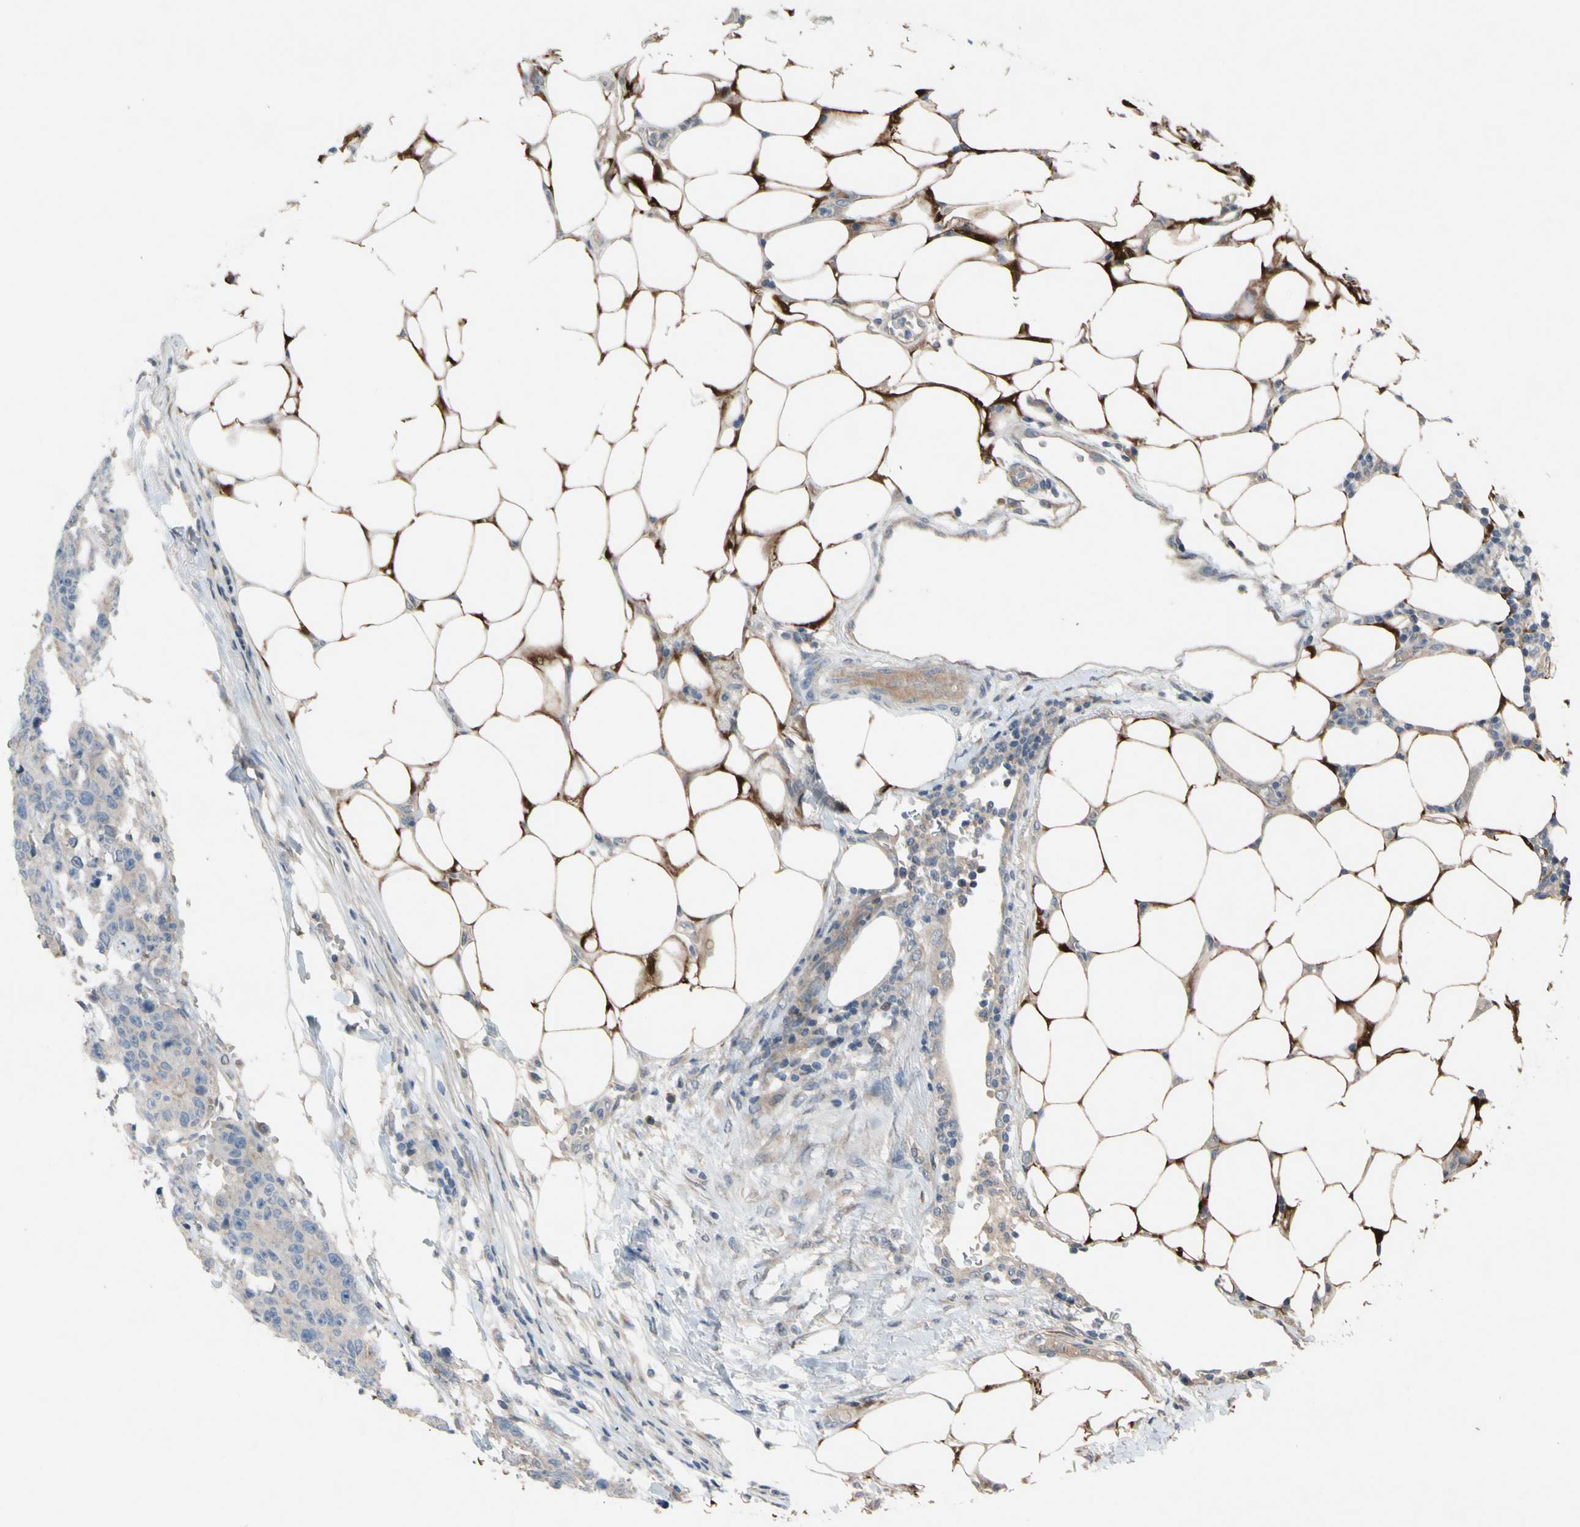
{"staining": {"intensity": "weak", "quantity": "<25%", "location": "cytoplasmic/membranous"}, "tissue": "colorectal cancer", "cell_type": "Tumor cells", "image_type": "cancer", "snomed": [{"axis": "morphology", "description": "Adenocarcinoma, NOS"}, {"axis": "topography", "description": "Colon"}], "caption": "IHC photomicrograph of colorectal adenocarcinoma stained for a protein (brown), which displays no expression in tumor cells. (Stains: DAB (3,3'-diaminobenzidine) IHC with hematoxylin counter stain, Microscopy: brightfield microscopy at high magnification).", "gene": "ICAM5", "patient": {"sex": "female", "age": 86}}